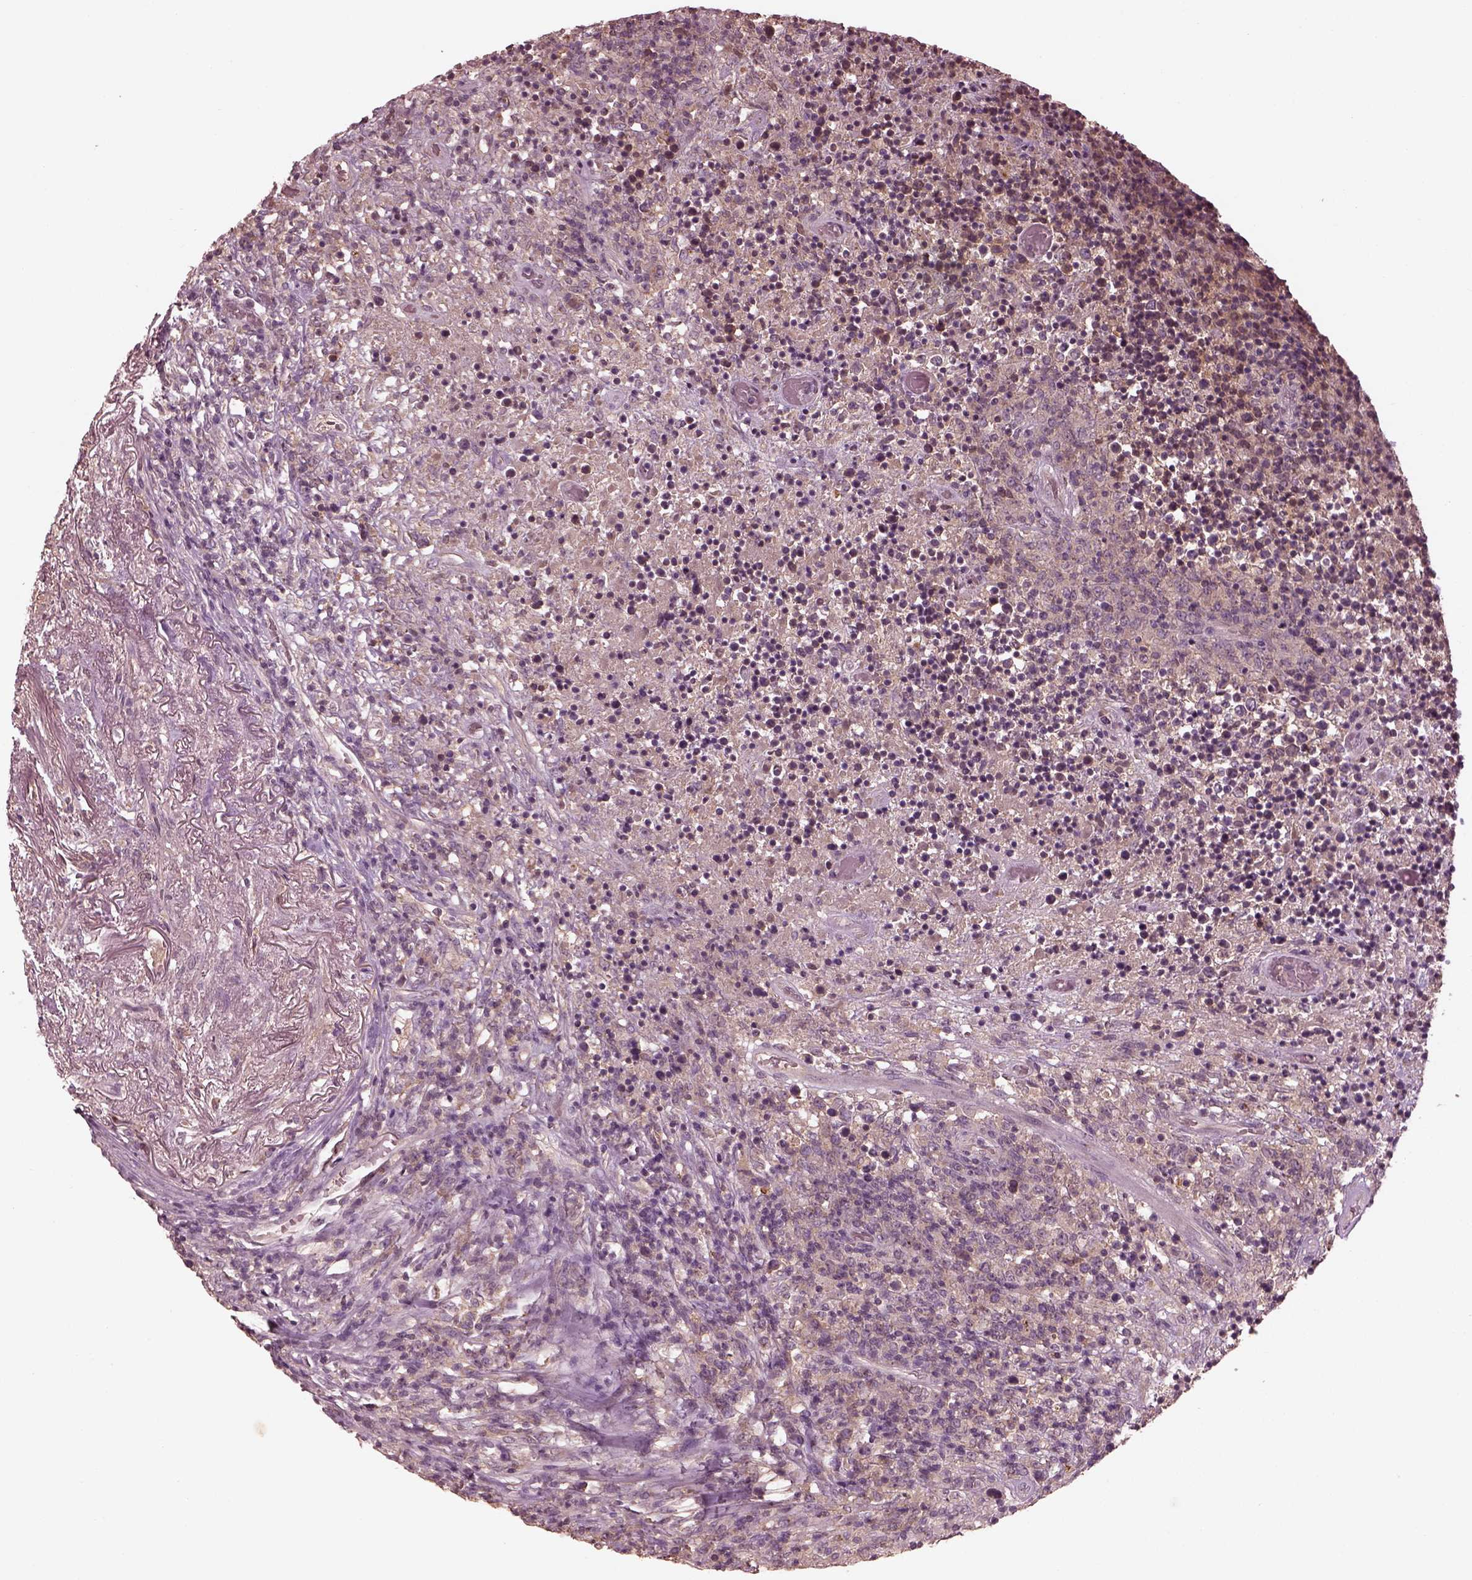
{"staining": {"intensity": "negative", "quantity": "none", "location": "none"}, "tissue": "lymphoma", "cell_type": "Tumor cells", "image_type": "cancer", "snomed": [{"axis": "morphology", "description": "Malignant lymphoma, non-Hodgkin's type, High grade"}, {"axis": "topography", "description": "Lung"}], "caption": "Tumor cells are negative for protein expression in human lymphoma. (DAB immunohistochemistry visualized using brightfield microscopy, high magnification).", "gene": "VWA5B1", "patient": {"sex": "male", "age": 79}}